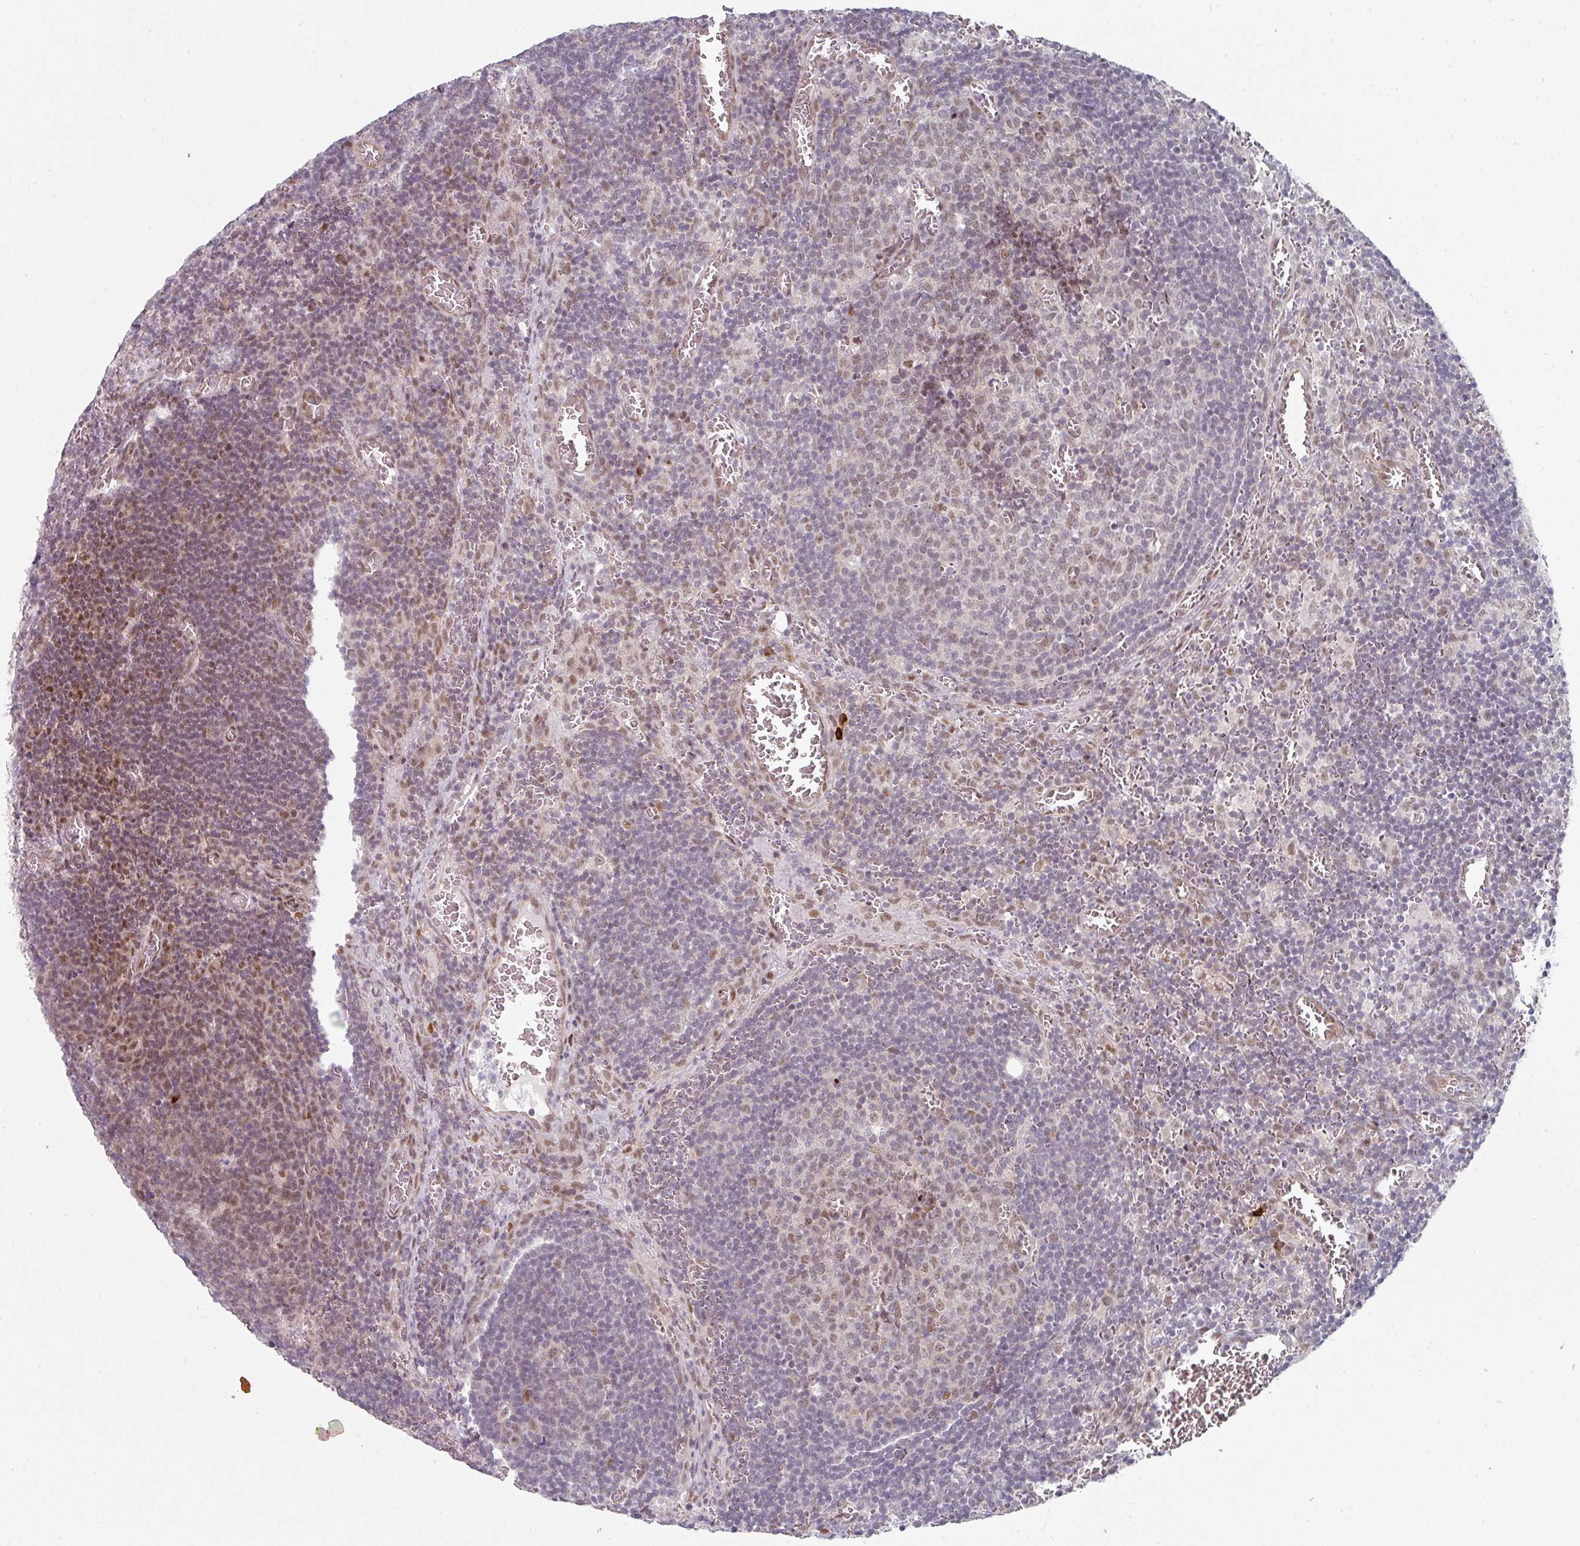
{"staining": {"intensity": "weak", "quantity": "25%-75%", "location": "nuclear"}, "tissue": "lymph node", "cell_type": "Germinal center cells", "image_type": "normal", "snomed": [{"axis": "morphology", "description": "Normal tissue, NOS"}, {"axis": "topography", "description": "Lymph node"}], "caption": "Benign lymph node displays weak nuclear staining in about 25%-75% of germinal center cells, visualized by immunohistochemistry.", "gene": "TMCC1", "patient": {"sex": "male", "age": 50}}